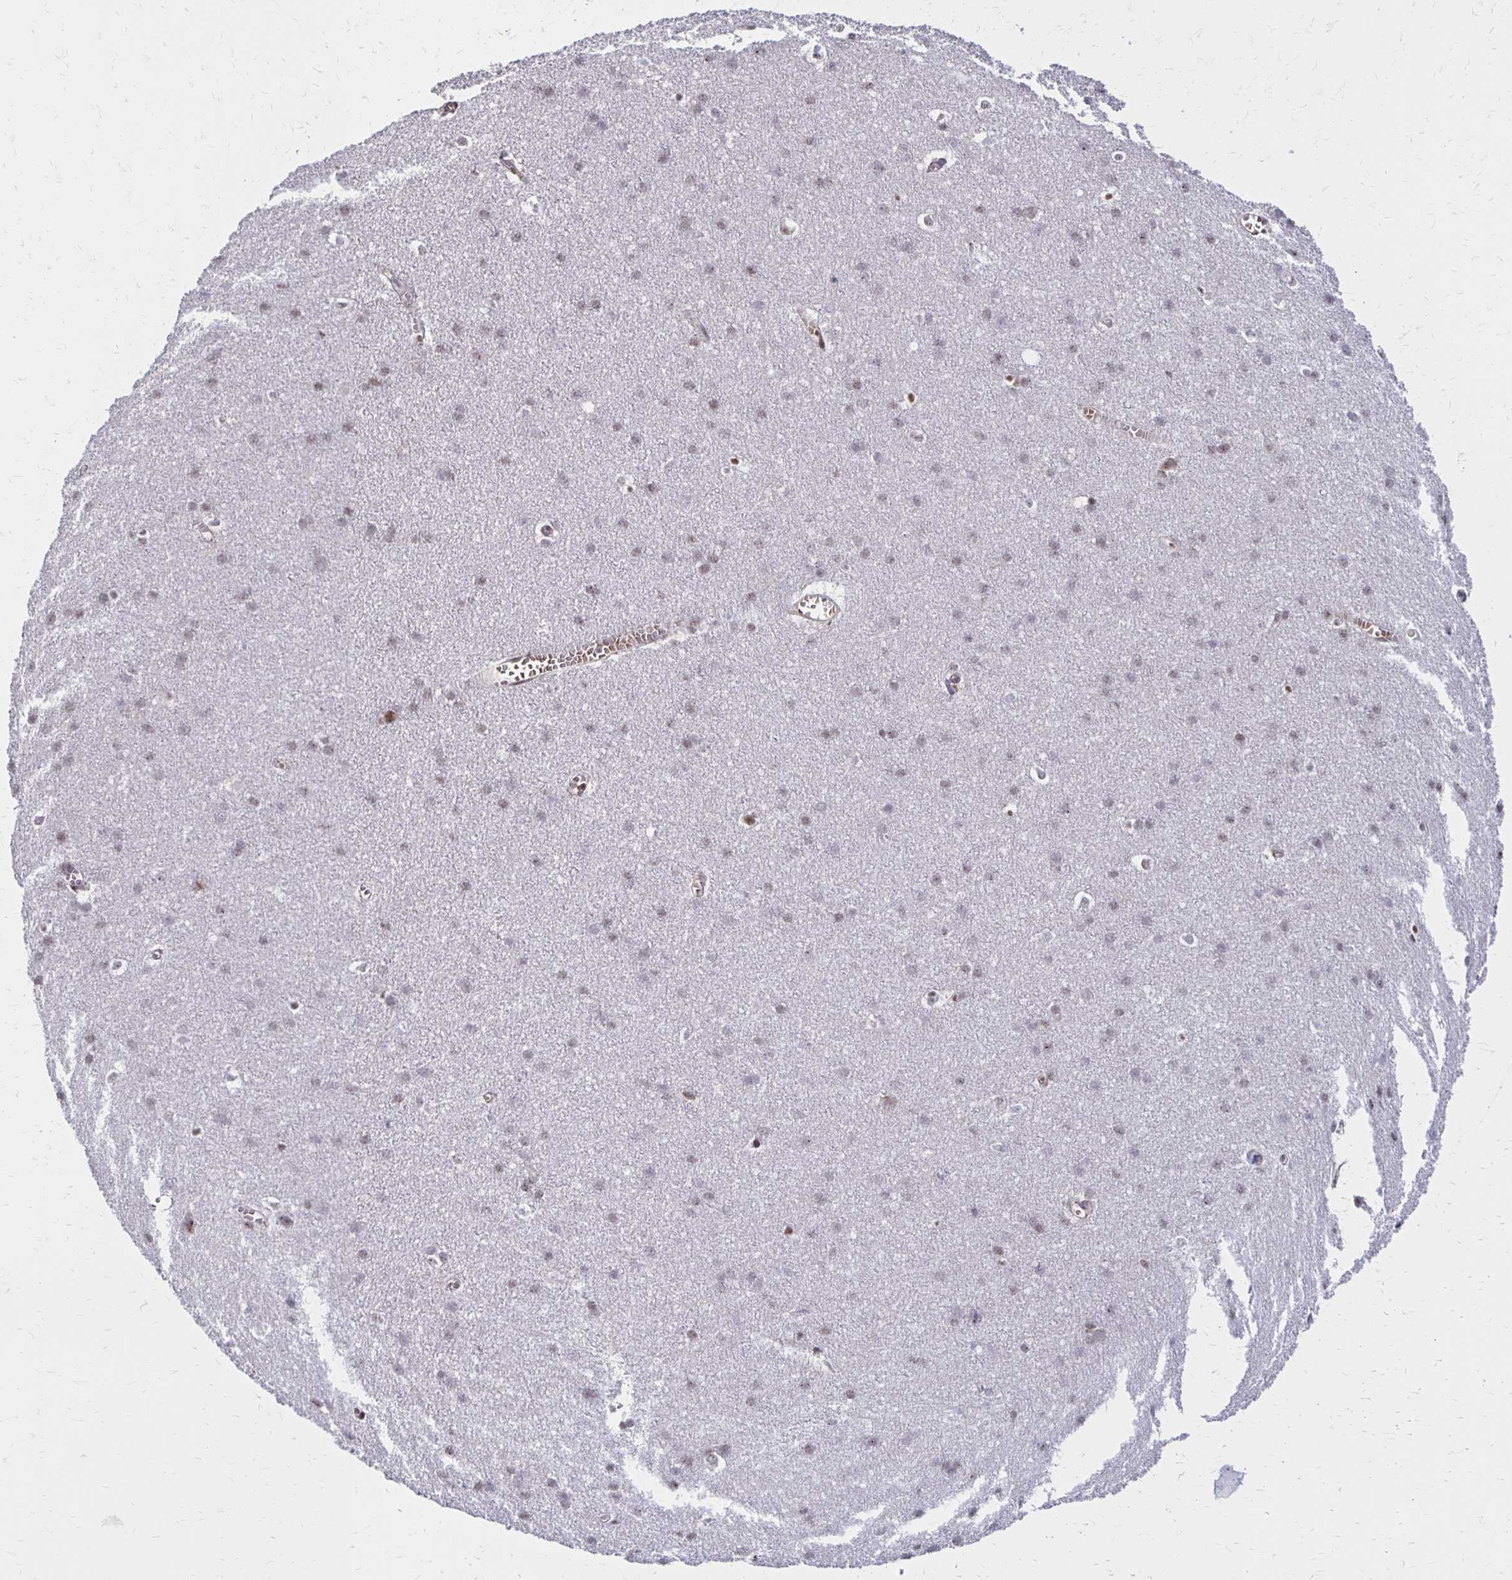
{"staining": {"intensity": "negative", "quantity": "none", "location": "none"}, "tissue": "cerebral cortex", "cell_type": "Endothelial cells", "image_type": "normal", "snomed": [{"axis": "morphology", "description": "Normal tissue, NOS"}, {"axis": "topography", "description": "Cerebral cortex"}], "caption": "This is a micrograph of immunohistochemistry (IHC) staining of benign cerebral cortex, which shows no positivity in endothelial cells.", "gene": "DAGLA", "patient": {"sex": "male", "age": 37}}